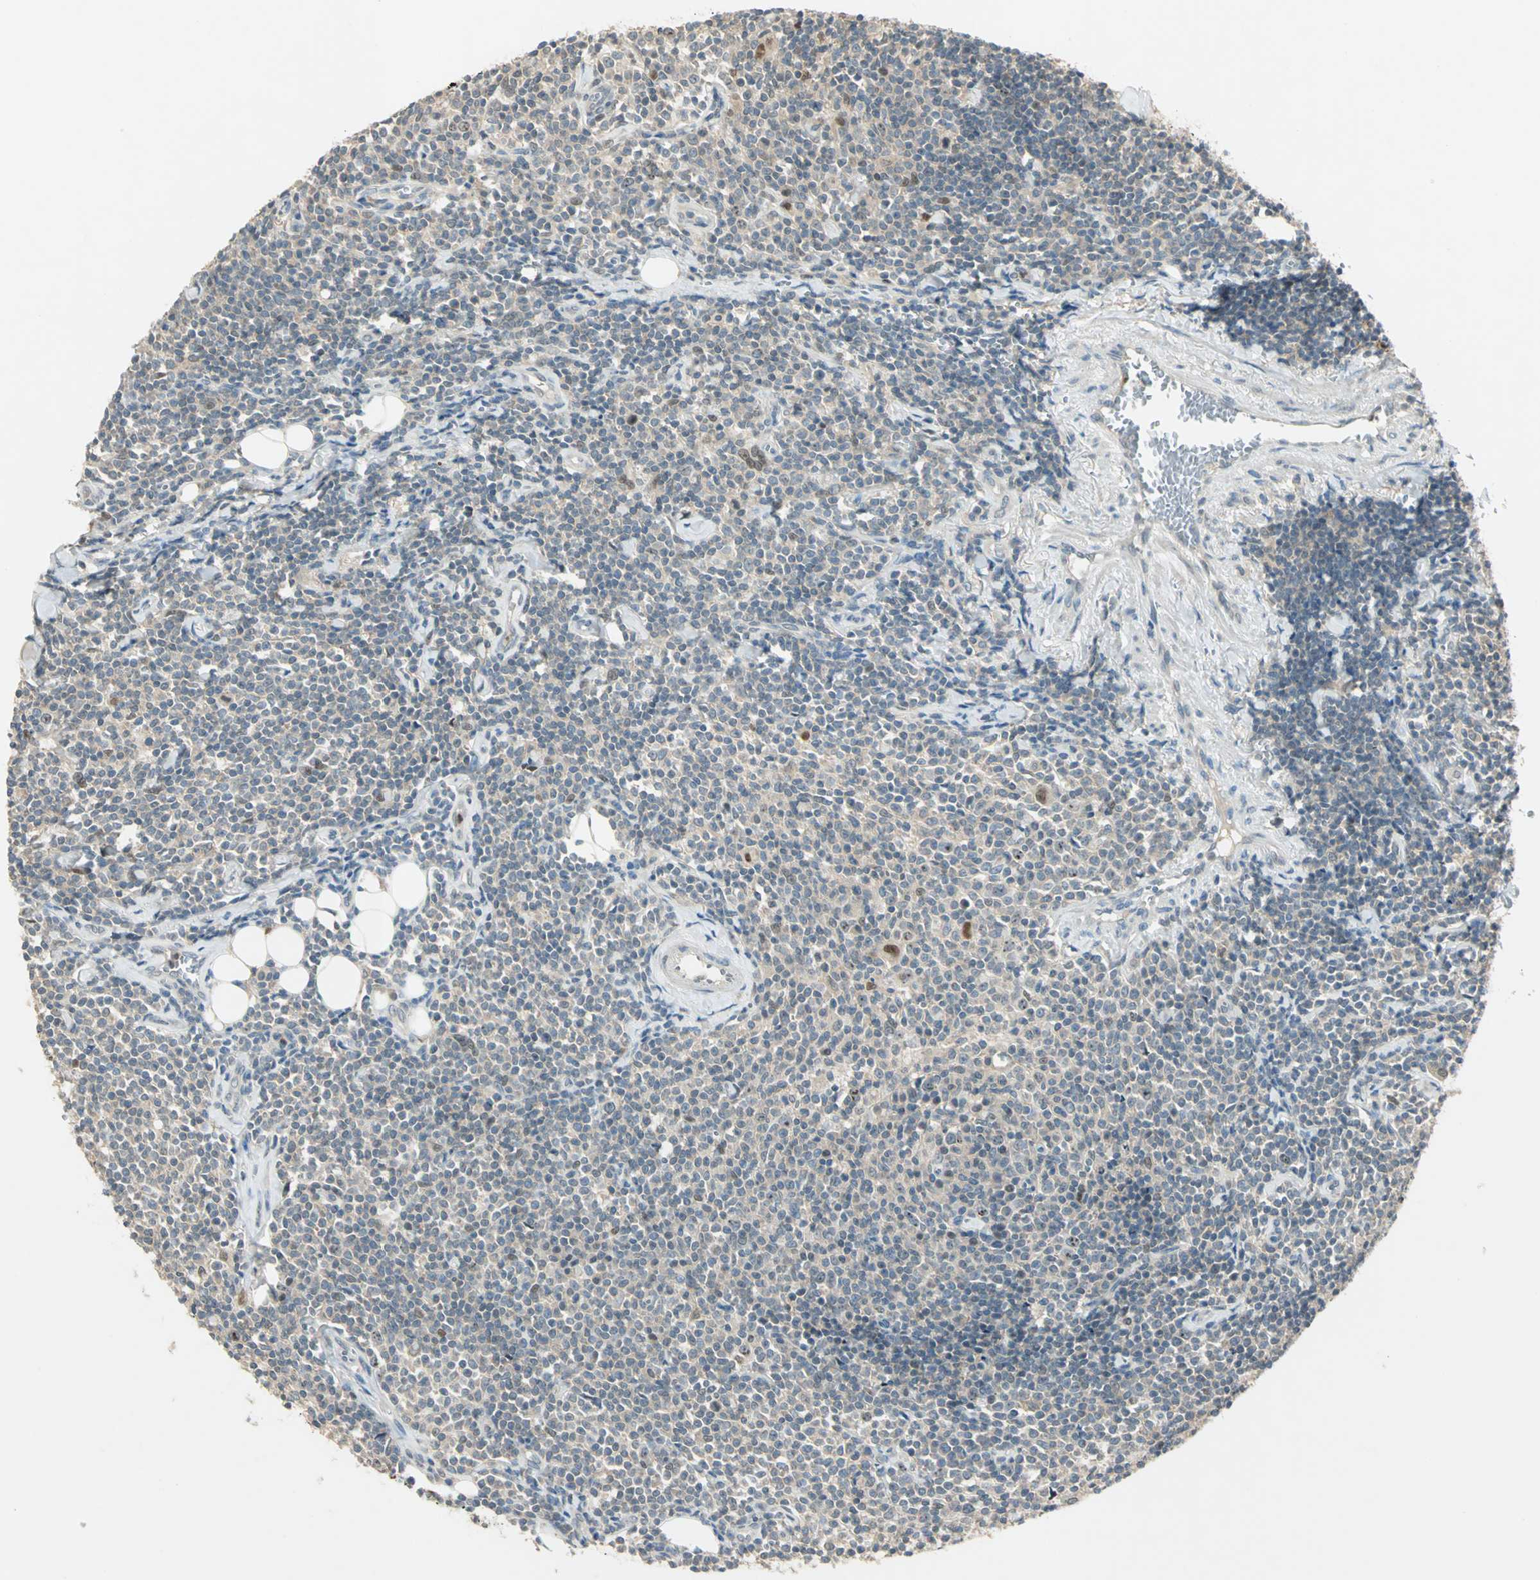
{"staining": {"intensity": "weak", "quantity": "<25%", "location": "cytoplasmic/membranous"}, "tissue": "lymphoma", "cell_type": "Tumor cells", "image_type": "cancer", "snomed": [{"axis": "morphology", "description": "Malignant lymphoma, non-Hodgkin's type, Low grade"}, {"axis": "topography", "description": "Soft tissue"}], "caption": "The histopathology image shows no significant expression in tumor cells of low-grade malignant lymphoma, non-Hodgkin's type. (Stains: DAB (3,3'-diaminobenzidine) immunohistochemistry with hematoxylin counter stain, Microscopy: brightfield microscopy at high magnification).", "gene": "BIRC2", "patient": {"sex": "male", "age": 92}}